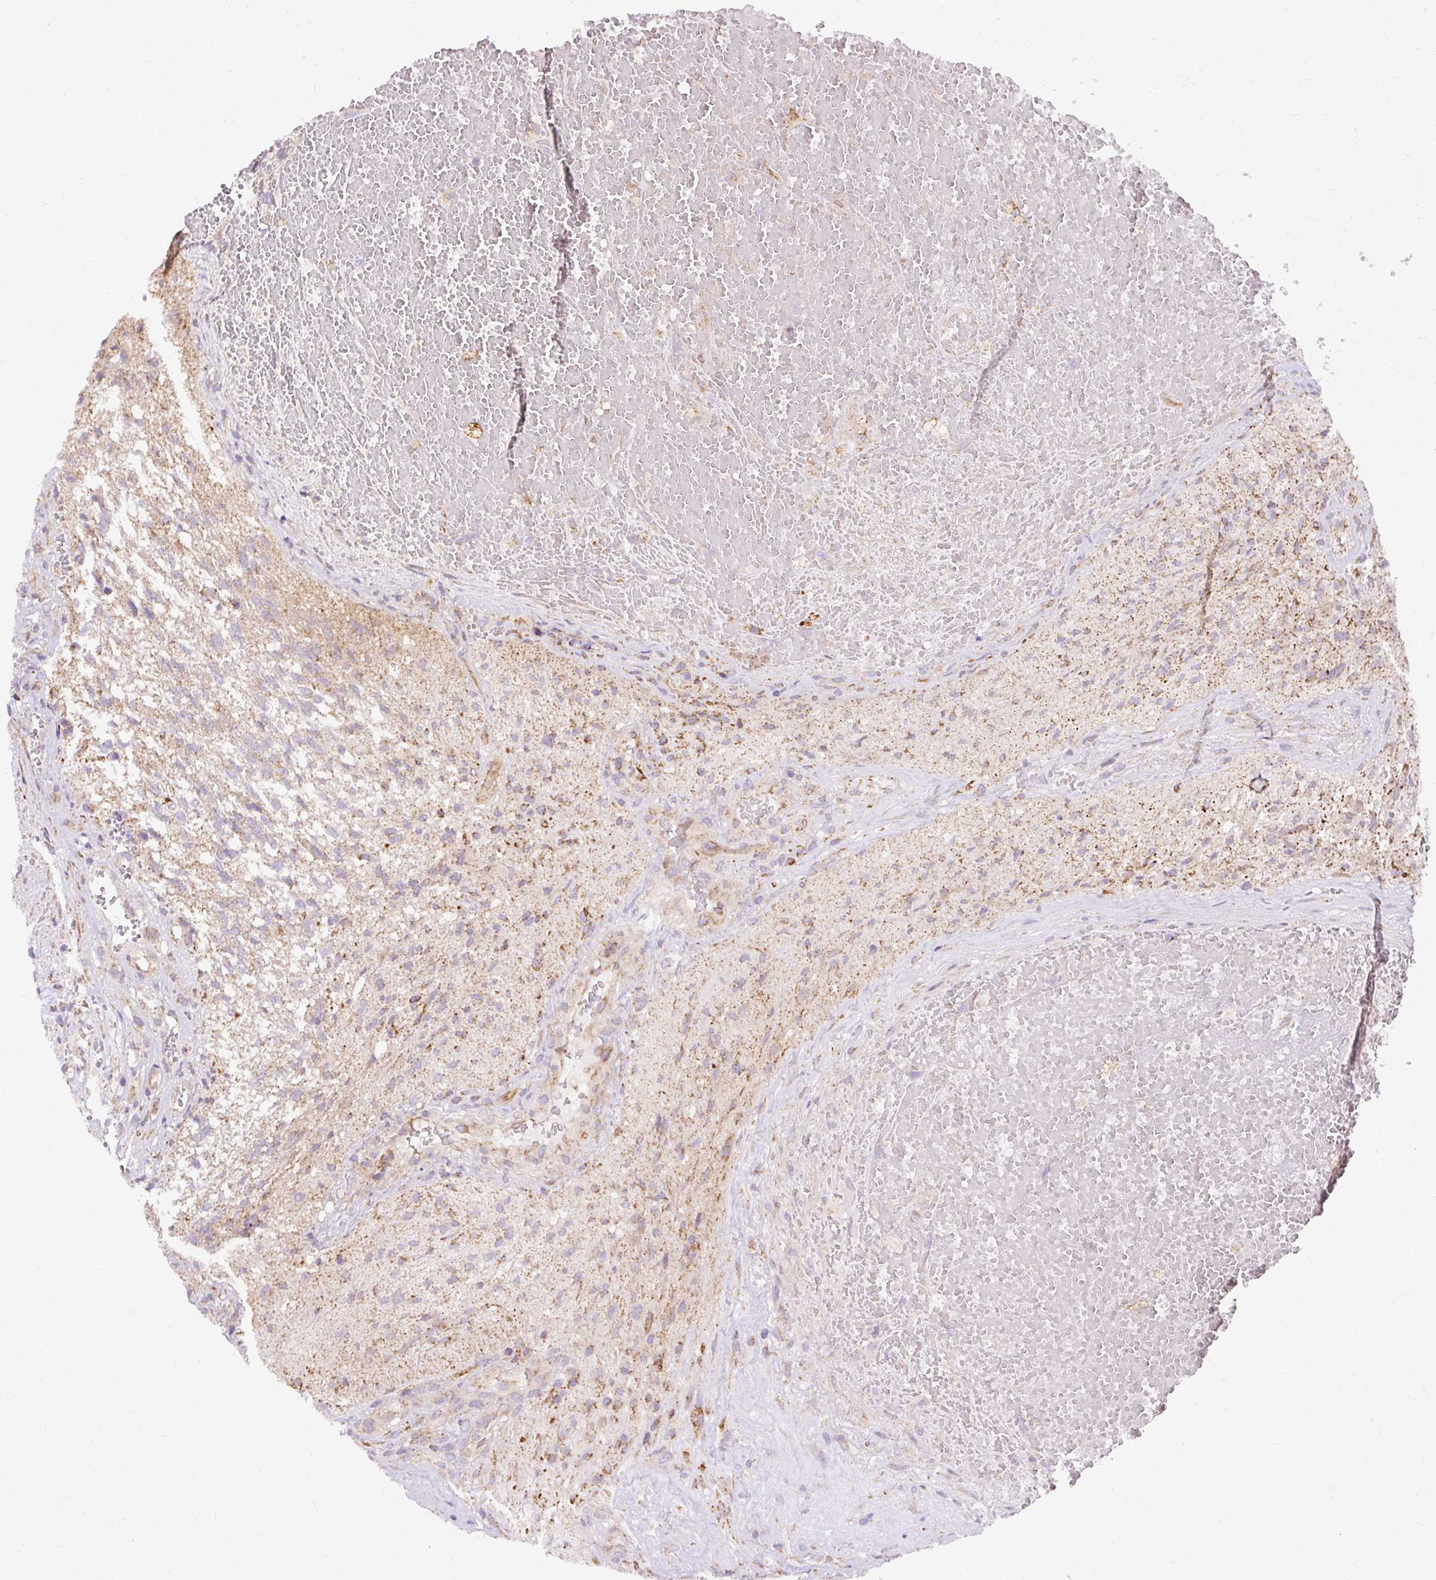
{"staining": {"intensity": "moderate", "quantity": "<25%", "location": "cytoplasmic/membranous"}, "tissue": "glioma", "cell_type": "Tumor cells", "image_type": "cancer", "snomed": [{"axis": "morphology", "description": "Glioma, malignant, High grade"}, {"axis": "topography", "description": "Brain"}], "caption": "Glioma stained with IHC reveals moderate cytoplasmic/membranous expression in about <25% of tumor cells.", "gene": "CEP290", "patient": {"sex": "male", "age": 56}}